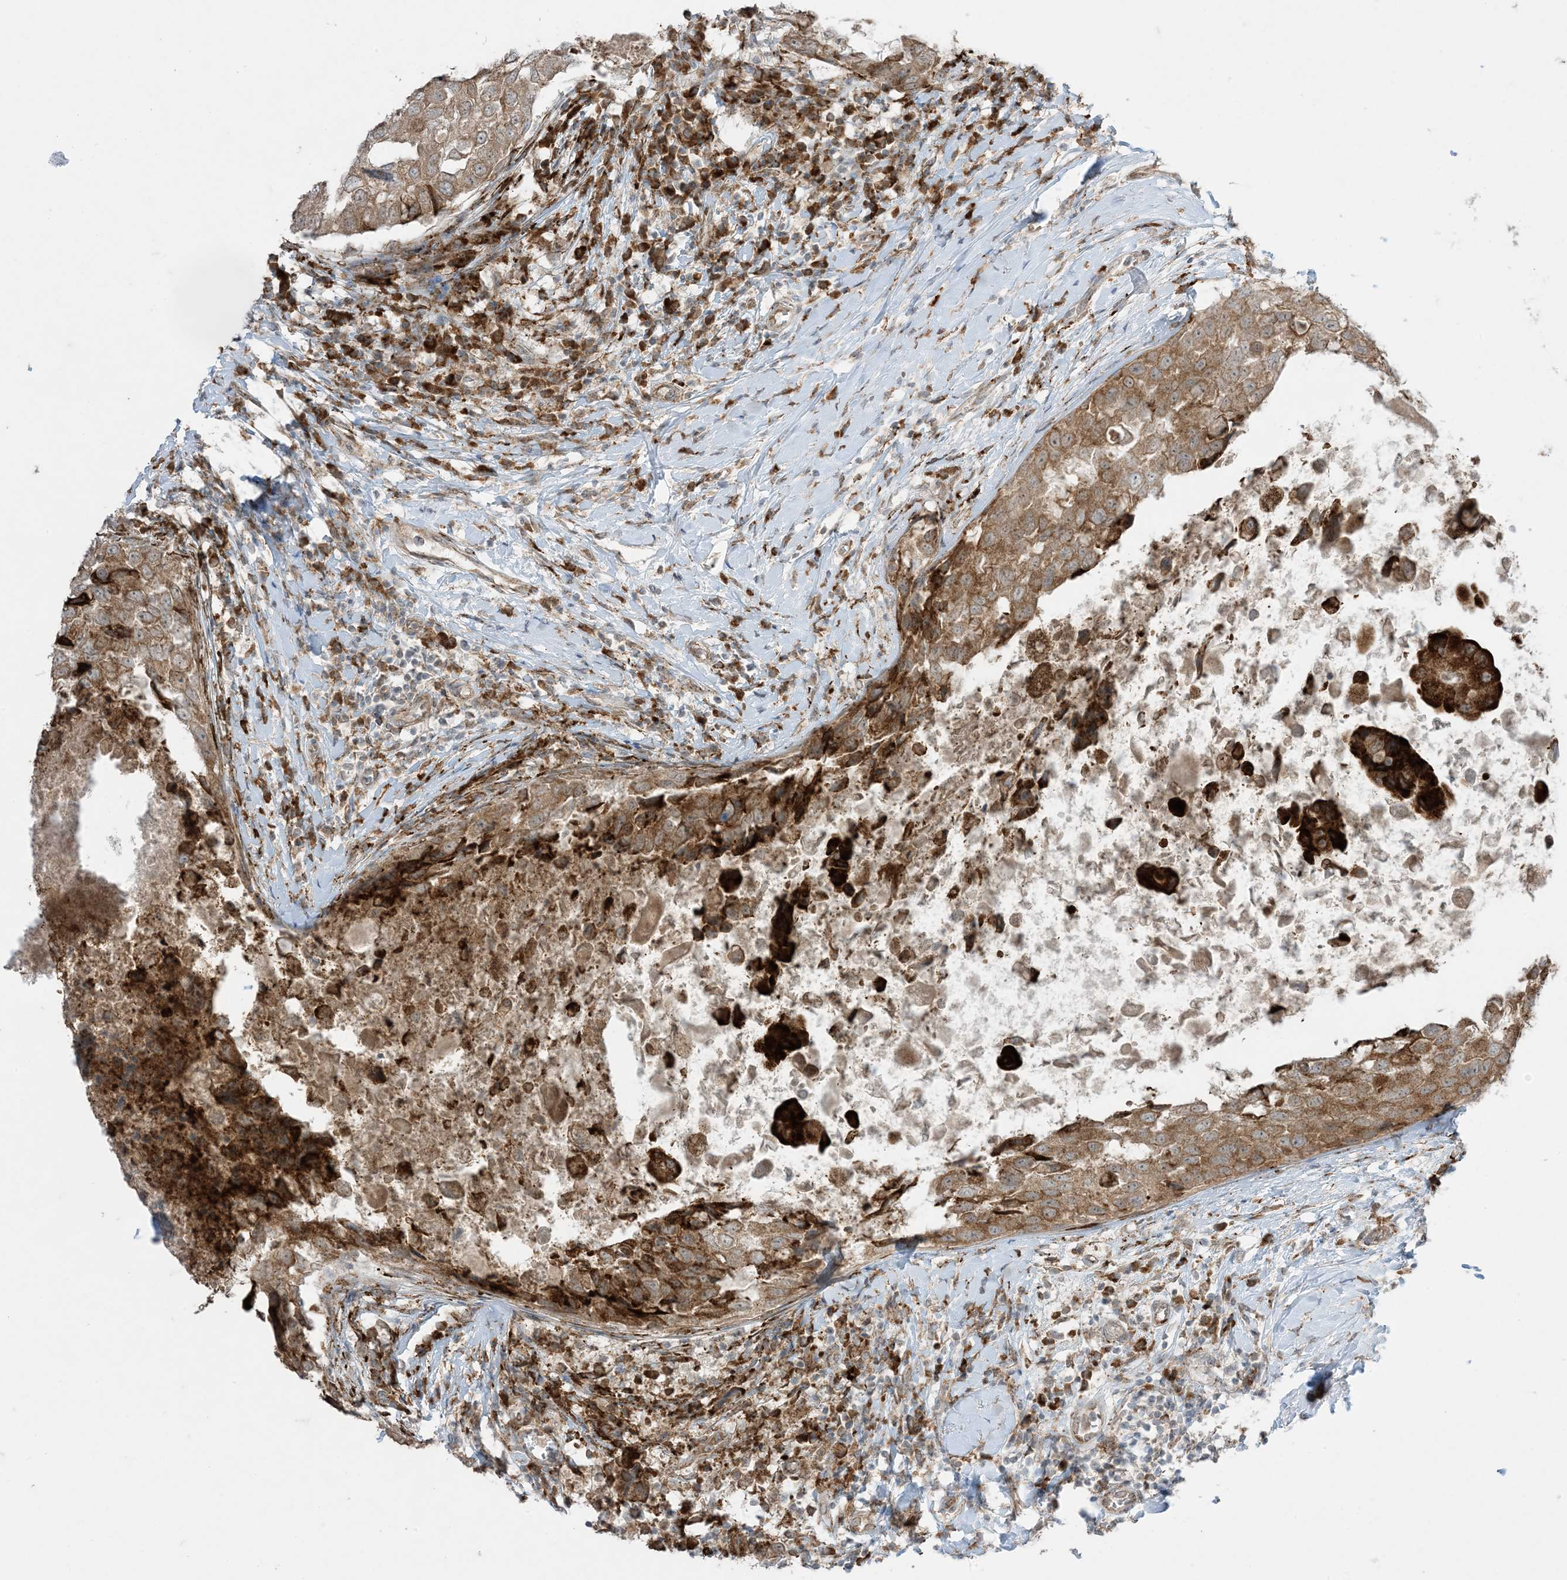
{"staining": {"intensity": "strong", "quantity": ">75%", "location": "cytoplasmic/membranous"}, "tissue": "breast cancer", "cell_type": "Tumor cells", "image_type": "cancer", "snomed": [{"axis": "morphology", "description": "Duct carcinoma"}, {"axis": "topography", "description": "Breast"}], "caption": "Breast intraductal carcinoma was stained to show a protein in brown. There is high levels of strong cytoplasmic/membranous positivity in about >75% of tumor cells. (DAB (3,3'-diaminobenzidine) IHC, brown staining for protein, blue staining for nuclei).", "gene": "ODC1", "patient": {"sex": "female", "age": 27}}